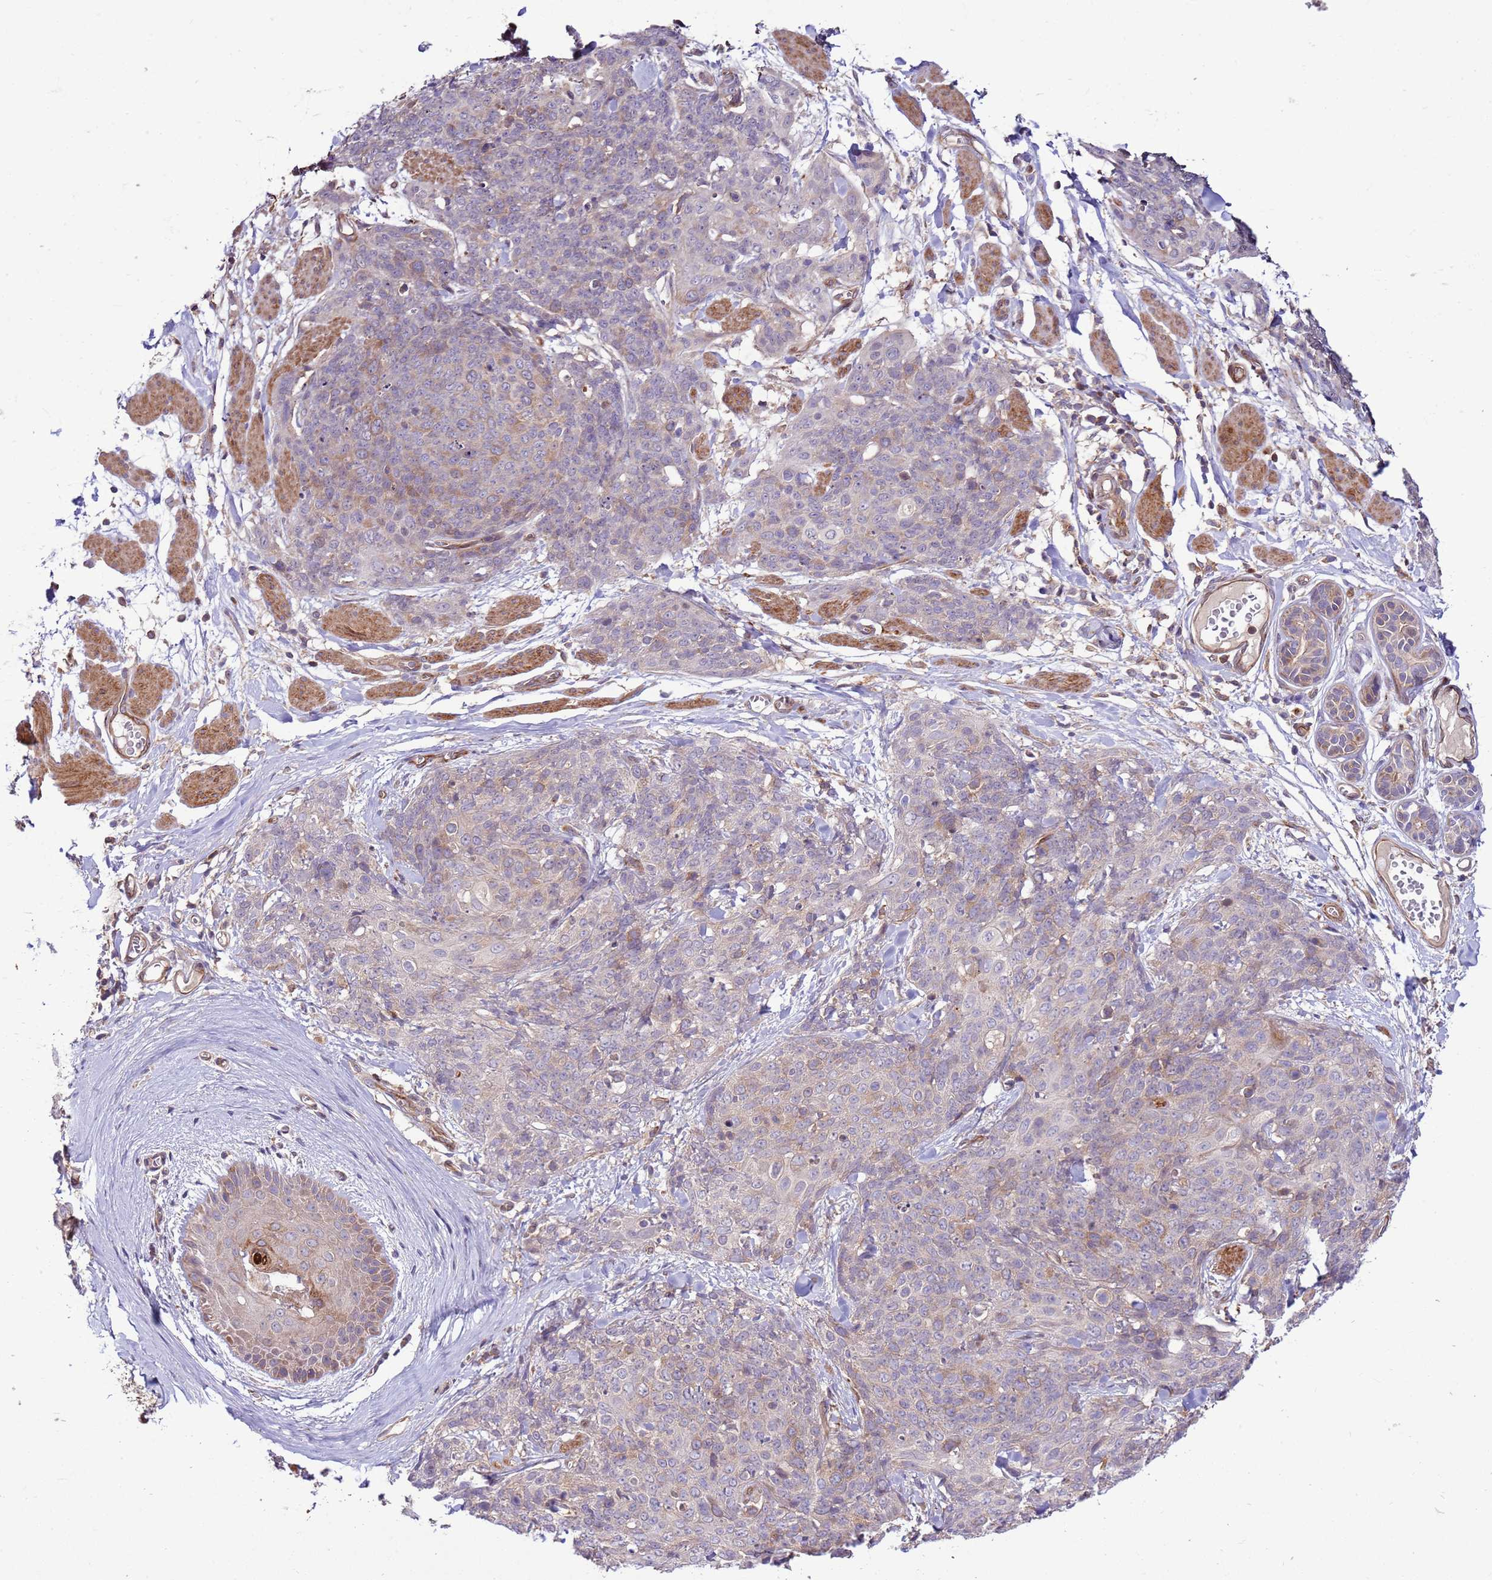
{"staining": {"intensity": "weak", "quantity": "<25%", "location": "cytoplasmic/membranous"}, "tissue": "skin cancer", "cell_type": "Tumor cells", "image_type": "cancer", "snomed": [{"axis": "morphology", "description": "Squamous cell carcinoma, NOS"}, {"axis": "topography", "description": "Skin"}, {"axis": "topography", "description": "Vulva"}], "caption": "DAB immunohistochemical staining of human skin squamous cell carcinoma demonstrates no significant positivity in tumor cells. (DAB immunohistochemistry, high magnification).", "gene": "ZNF624", "patient": {"sex": "female", "age": 85}}